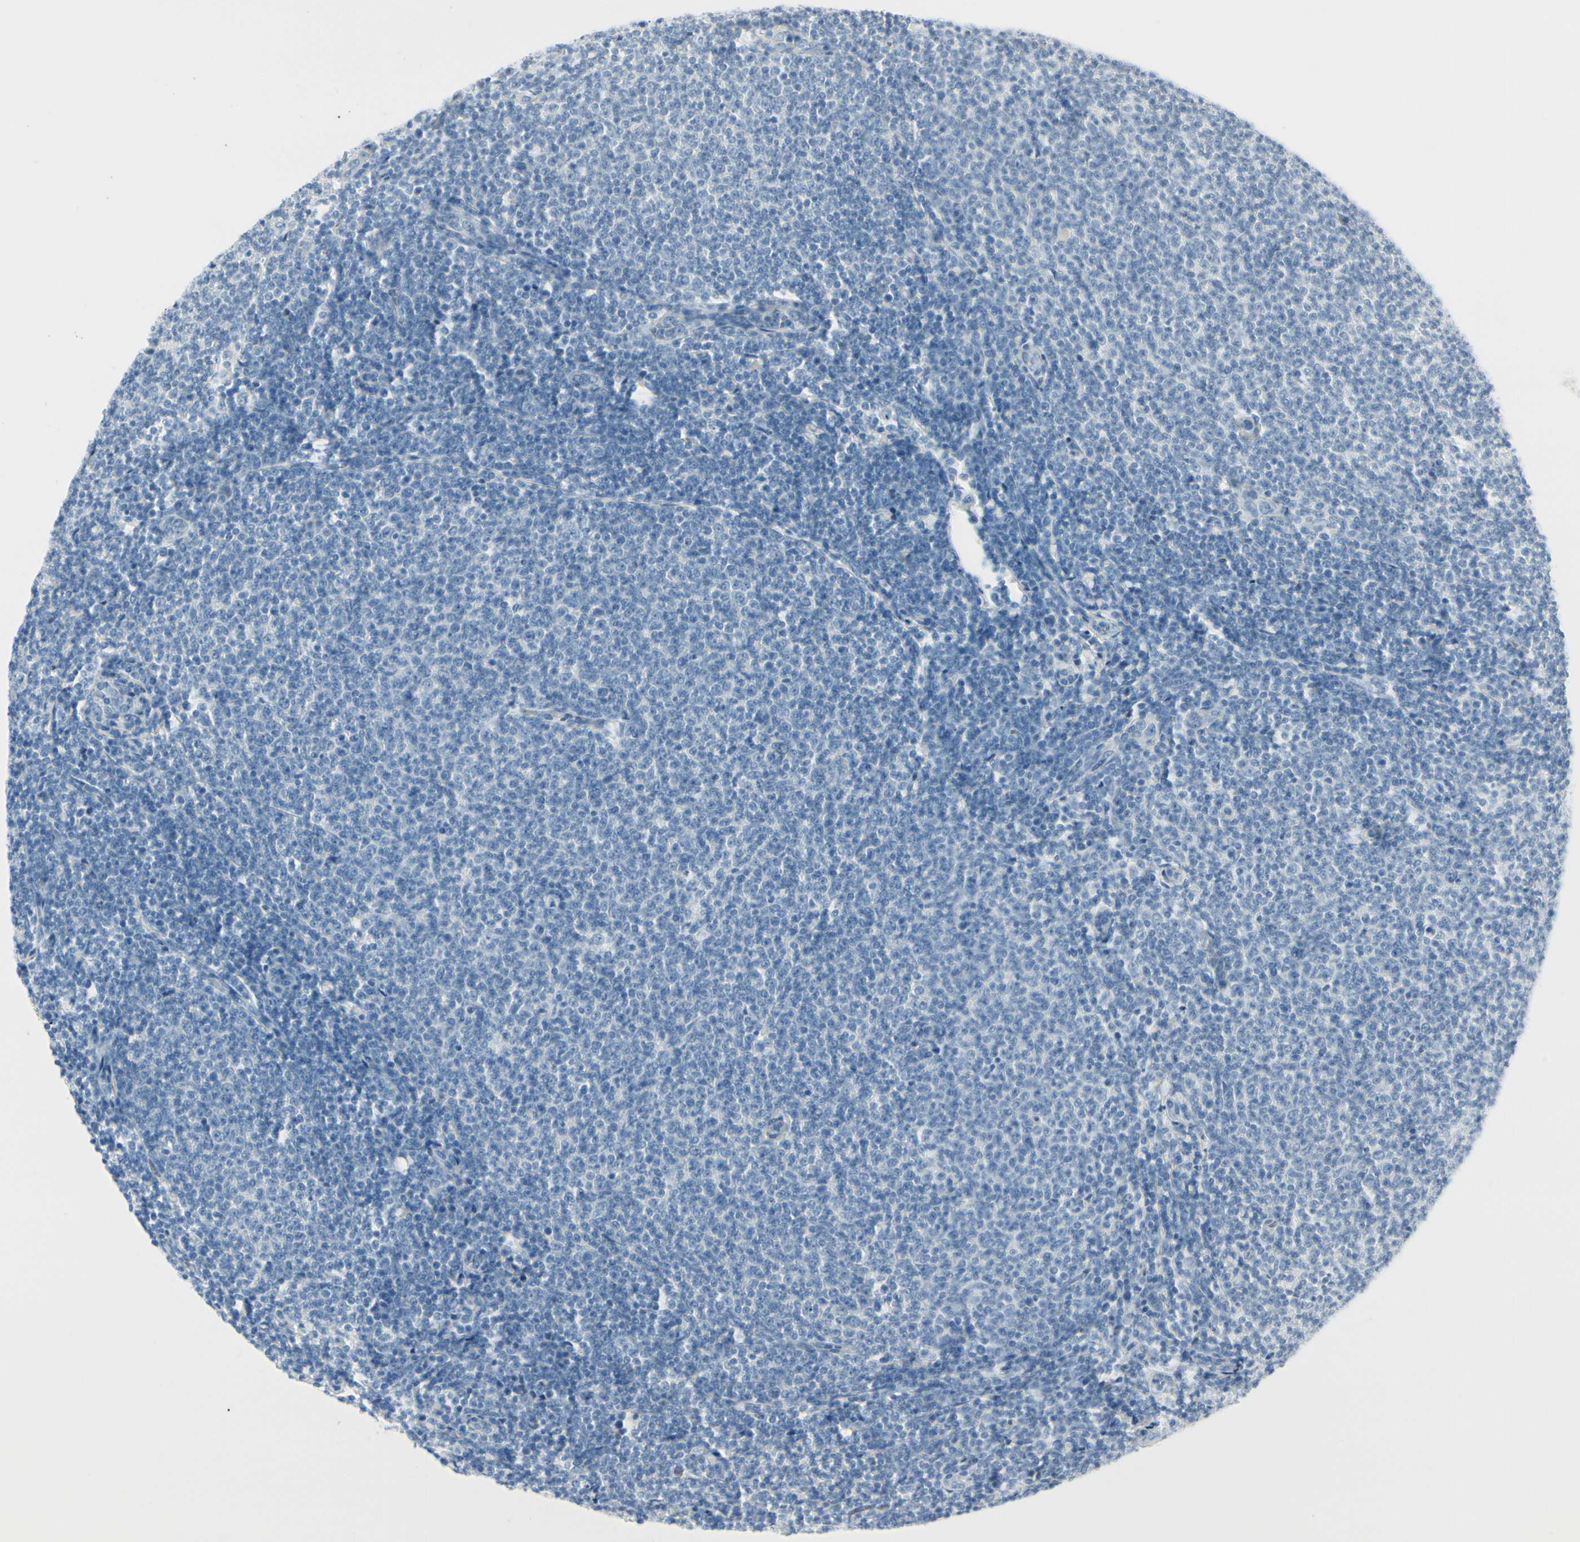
{"staining": {"intensity": "negative", "quantity": "none", "location": "none"}, "tissue": "lymphoma", "cell_type": "Tumor cells", "image_type": "cancer", "snomed": [{"axis": "morphology", "description": "Malignant lymphoma, non-Hodgkin's type, Low grade"}, {"axis": "topography", "description": "Lymph node"}], "caption": "Tumor cells are negative for brown protein staining in low-grade malignant lymphoma, non-Hodgkin's type.", "gene": "CDHR5", "patient": {"sex": "male", "age": 66}}